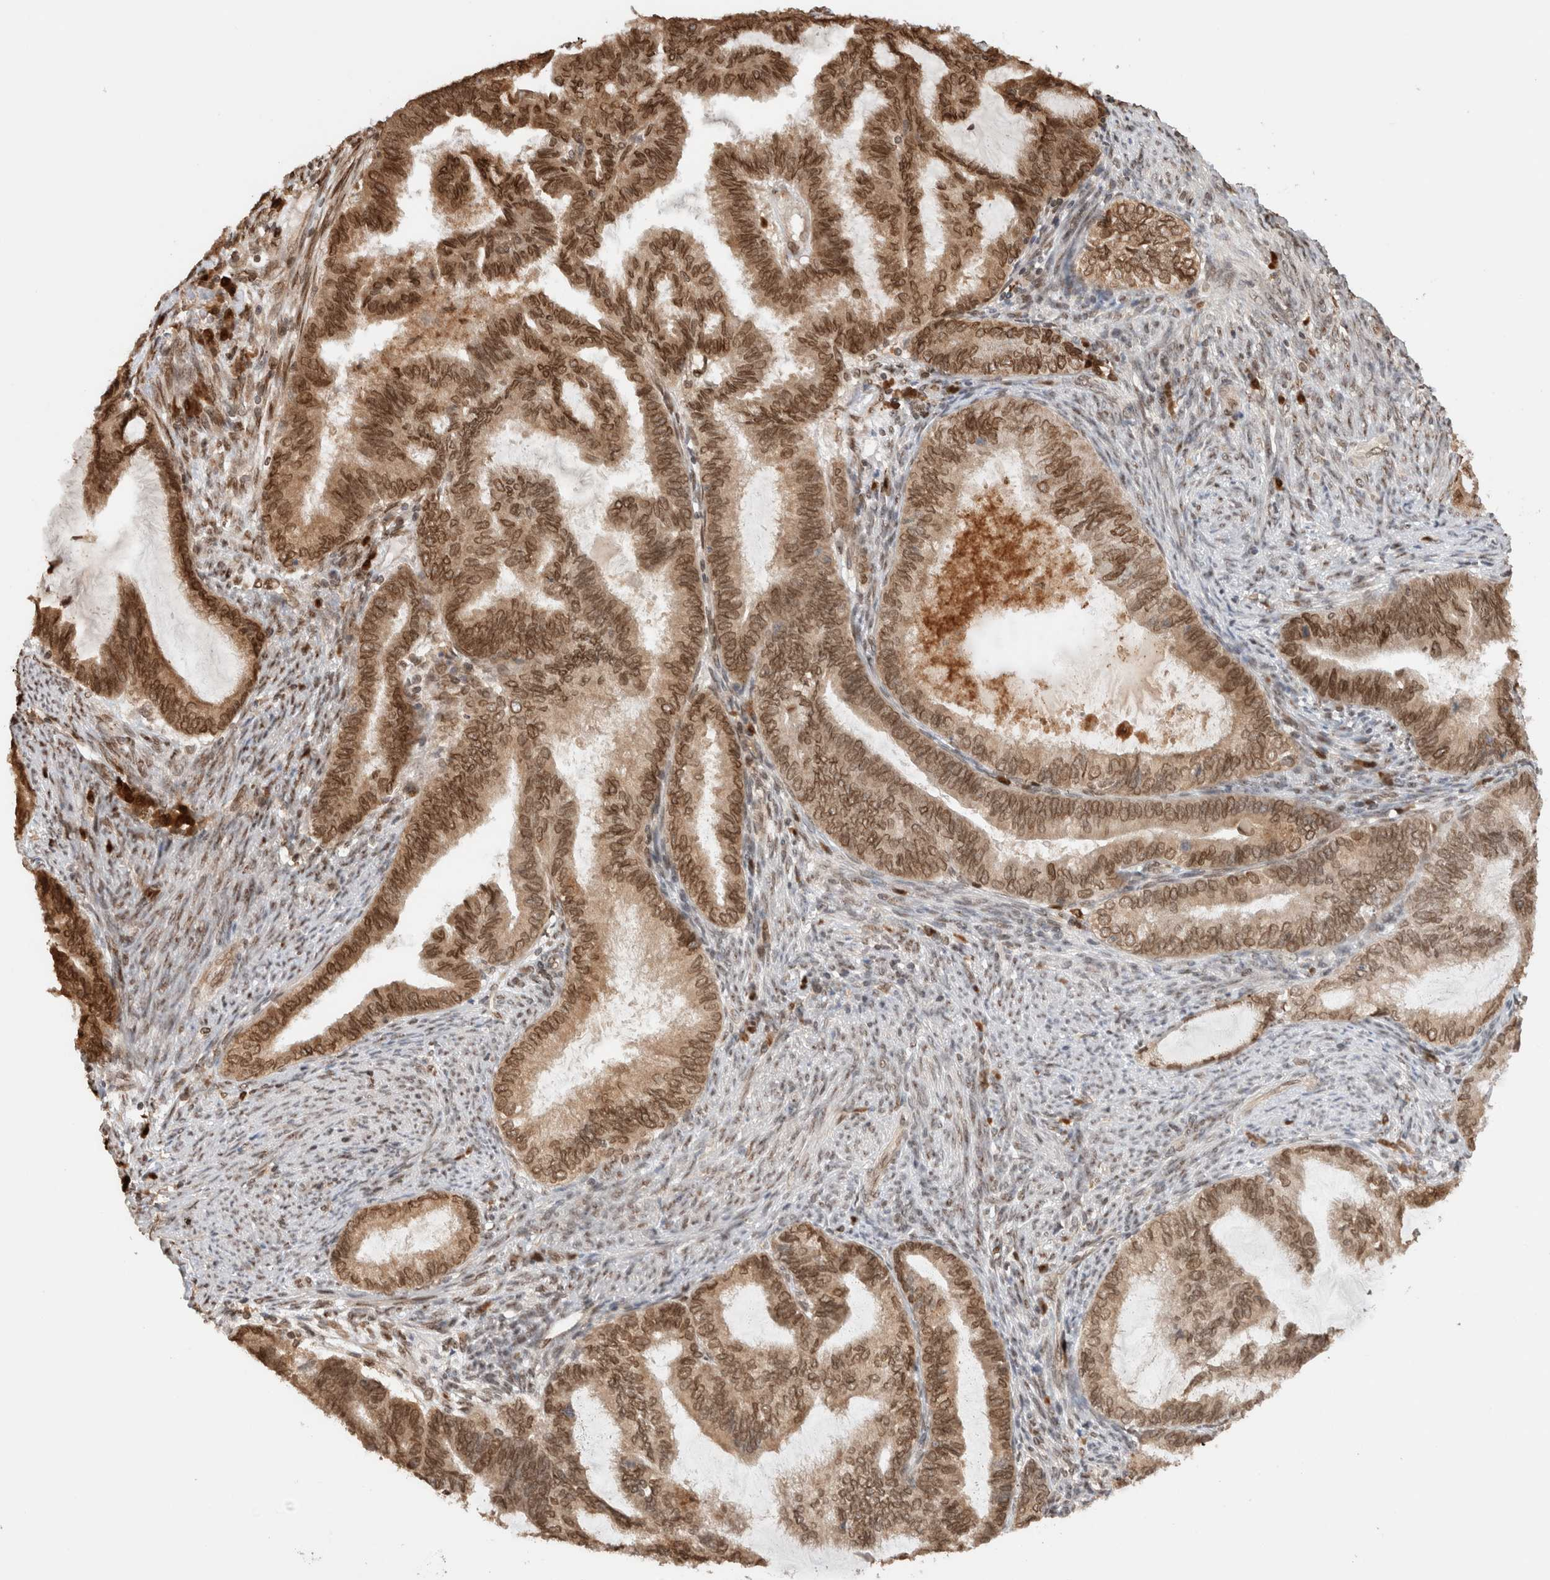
{"staining": {"intensity": "strong", "quantity": ">75%", "location": "cytoplasmic/membranous,nuclear"}, "tissue": "endometrial cancer", "cell_type": "Tumor cells", "image_type": "cancer", "snomed": [{"axis": "morphology", "description": "Adenocarcinoma, NOS"}, {"axis": "topography", "description": "Endometrium"}], "caption": "Protein staining by immunohistochemistry displays strong cytoplasmic/membranous and nuclear expression in approximately >75% of tumor cells in endometrial adenocarcinoma.", "gene": "TPR", "patient": {"sex": "female", "age": 86}}